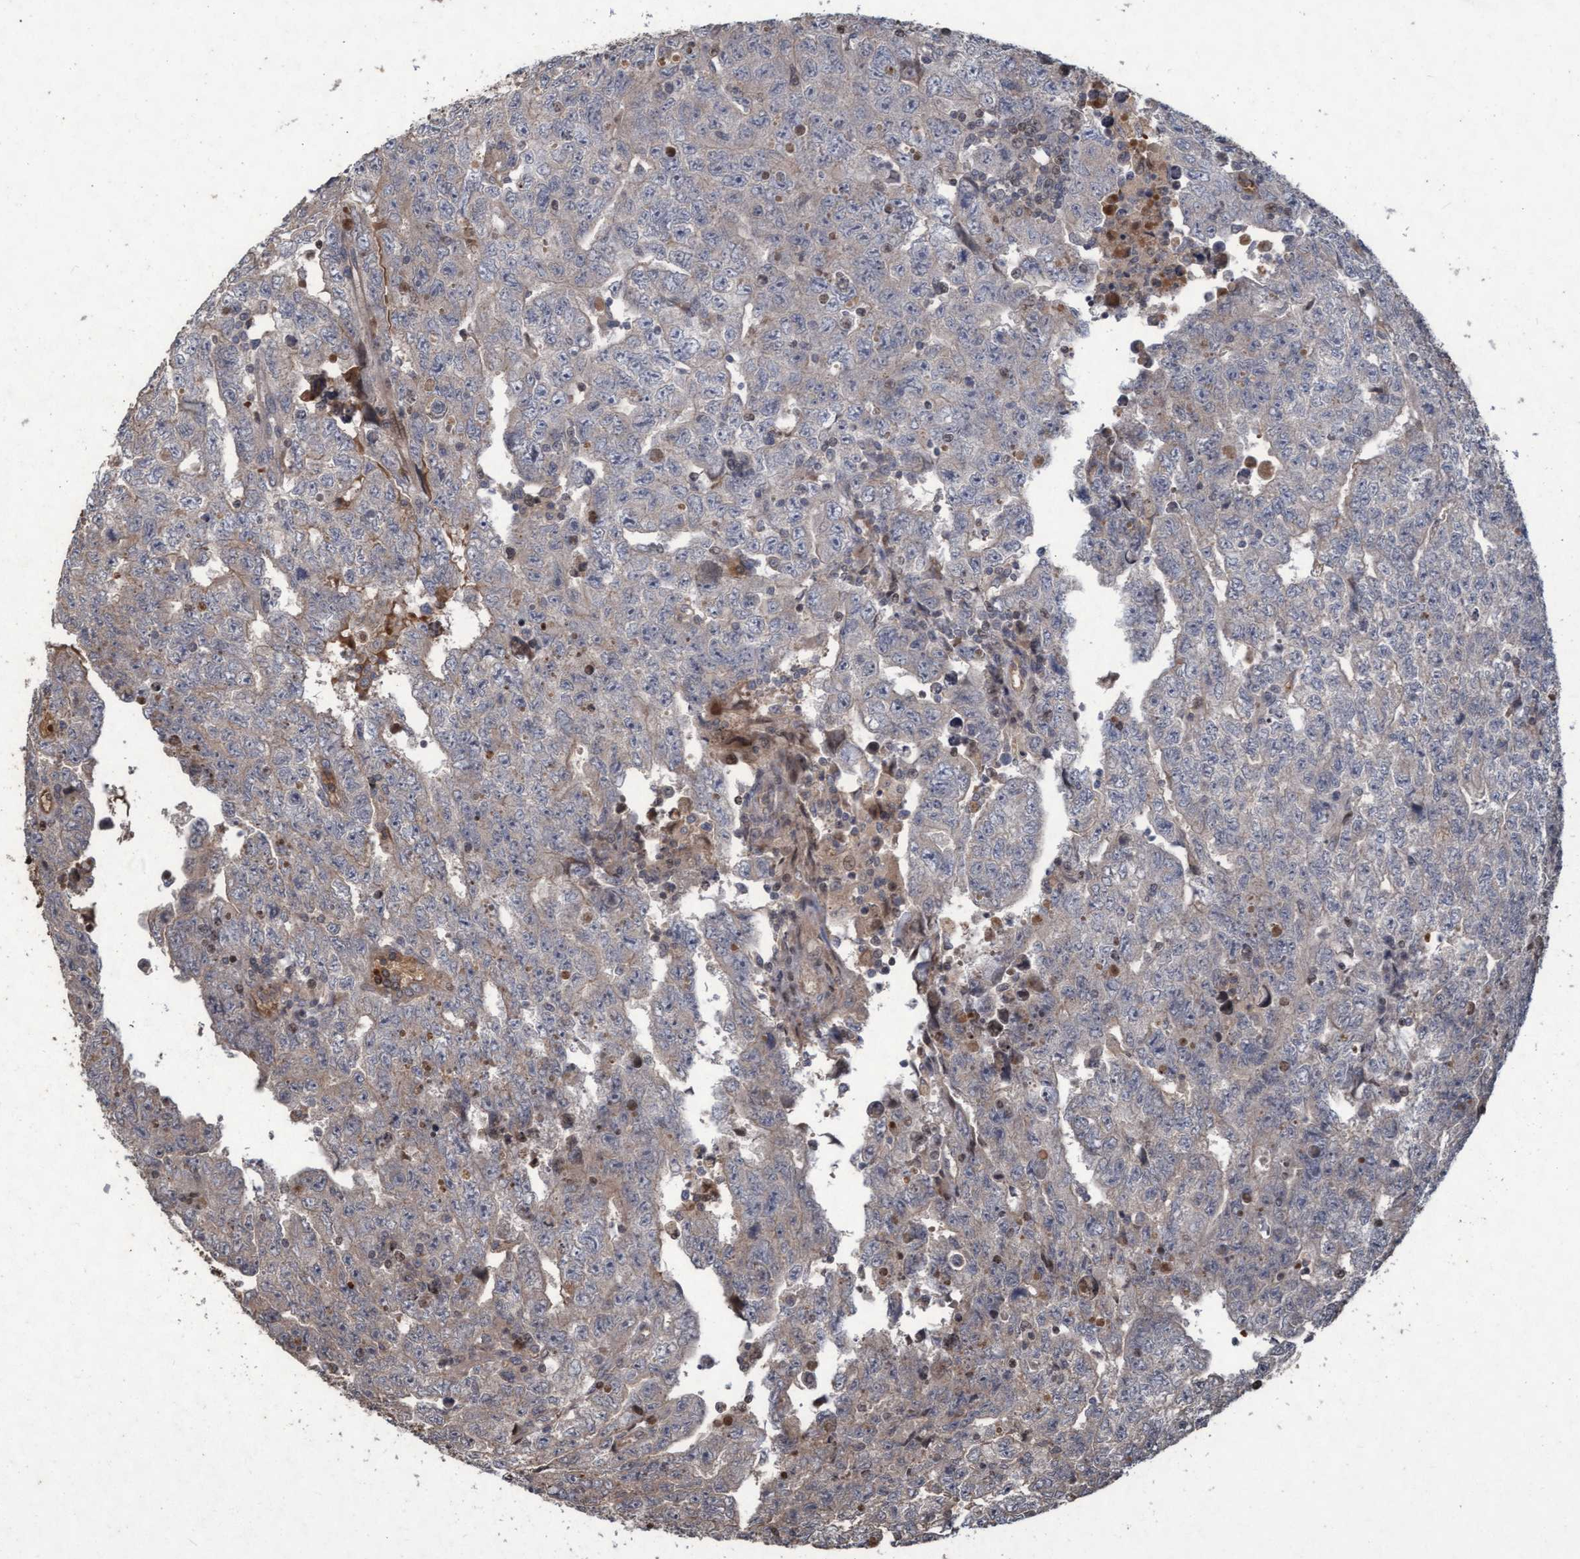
{"staining": {"intensity": "weak", "quantity": "25%-75%", "location": "cytoplasmic/membranous"}, "tissue": "testis cancer", "cell_type": "Tumor cells", "image_type": "cancer", "snomed": [{"axis": "morphology", "description": "Carcinoma, Embryonal, NOS"}, {"axis": "topography", "description": "Testis"}], "caption": "Human testis embryonal carcinoma stained with a brown dye displays weak cytoplasmic/membranous positive positivity in about 25%-75% of tumor cells.", "gene": "KCNC2", "patient": {"sex": "male", "age": 28}}